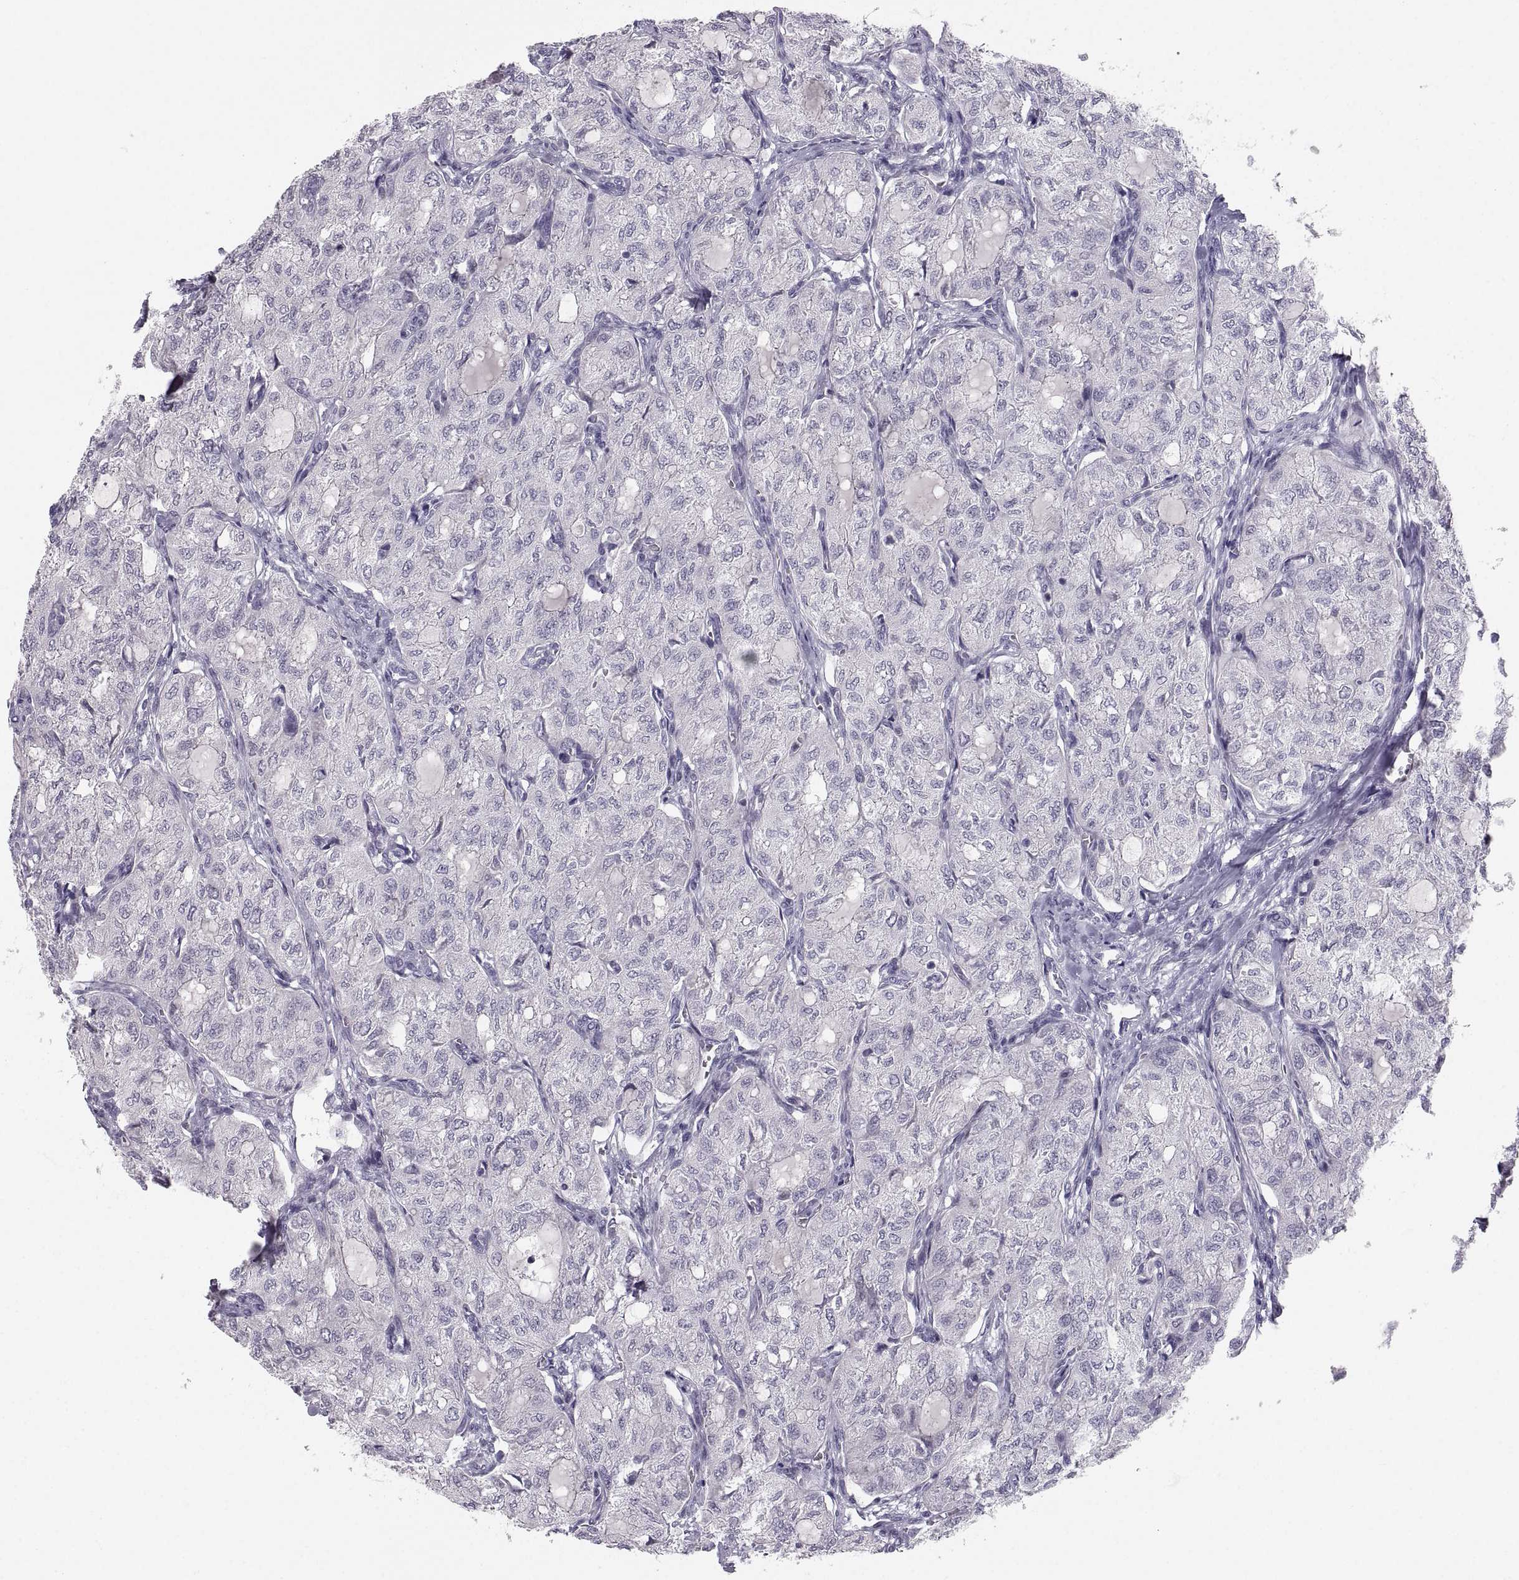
{"staining": {"intensity": "negative", "quantity": "none", "location": "none"}, "tissue": "thyroid cancer", "cell_type": "Tumor cells", "image_type": "cancer", "snomed": [{"axis": "morphology", "description": "Follicular adenoma carcinoma, NOS"}, {"axis": "topography", "description": "Thyroid gland"}], "caption": "An image of follicular adenoma carcinoma (thyroid) stained for a protein shows no brown staining in tumor cells.", "gene": "ZNF185", "patient": {"sex": "male", "age": 75}}